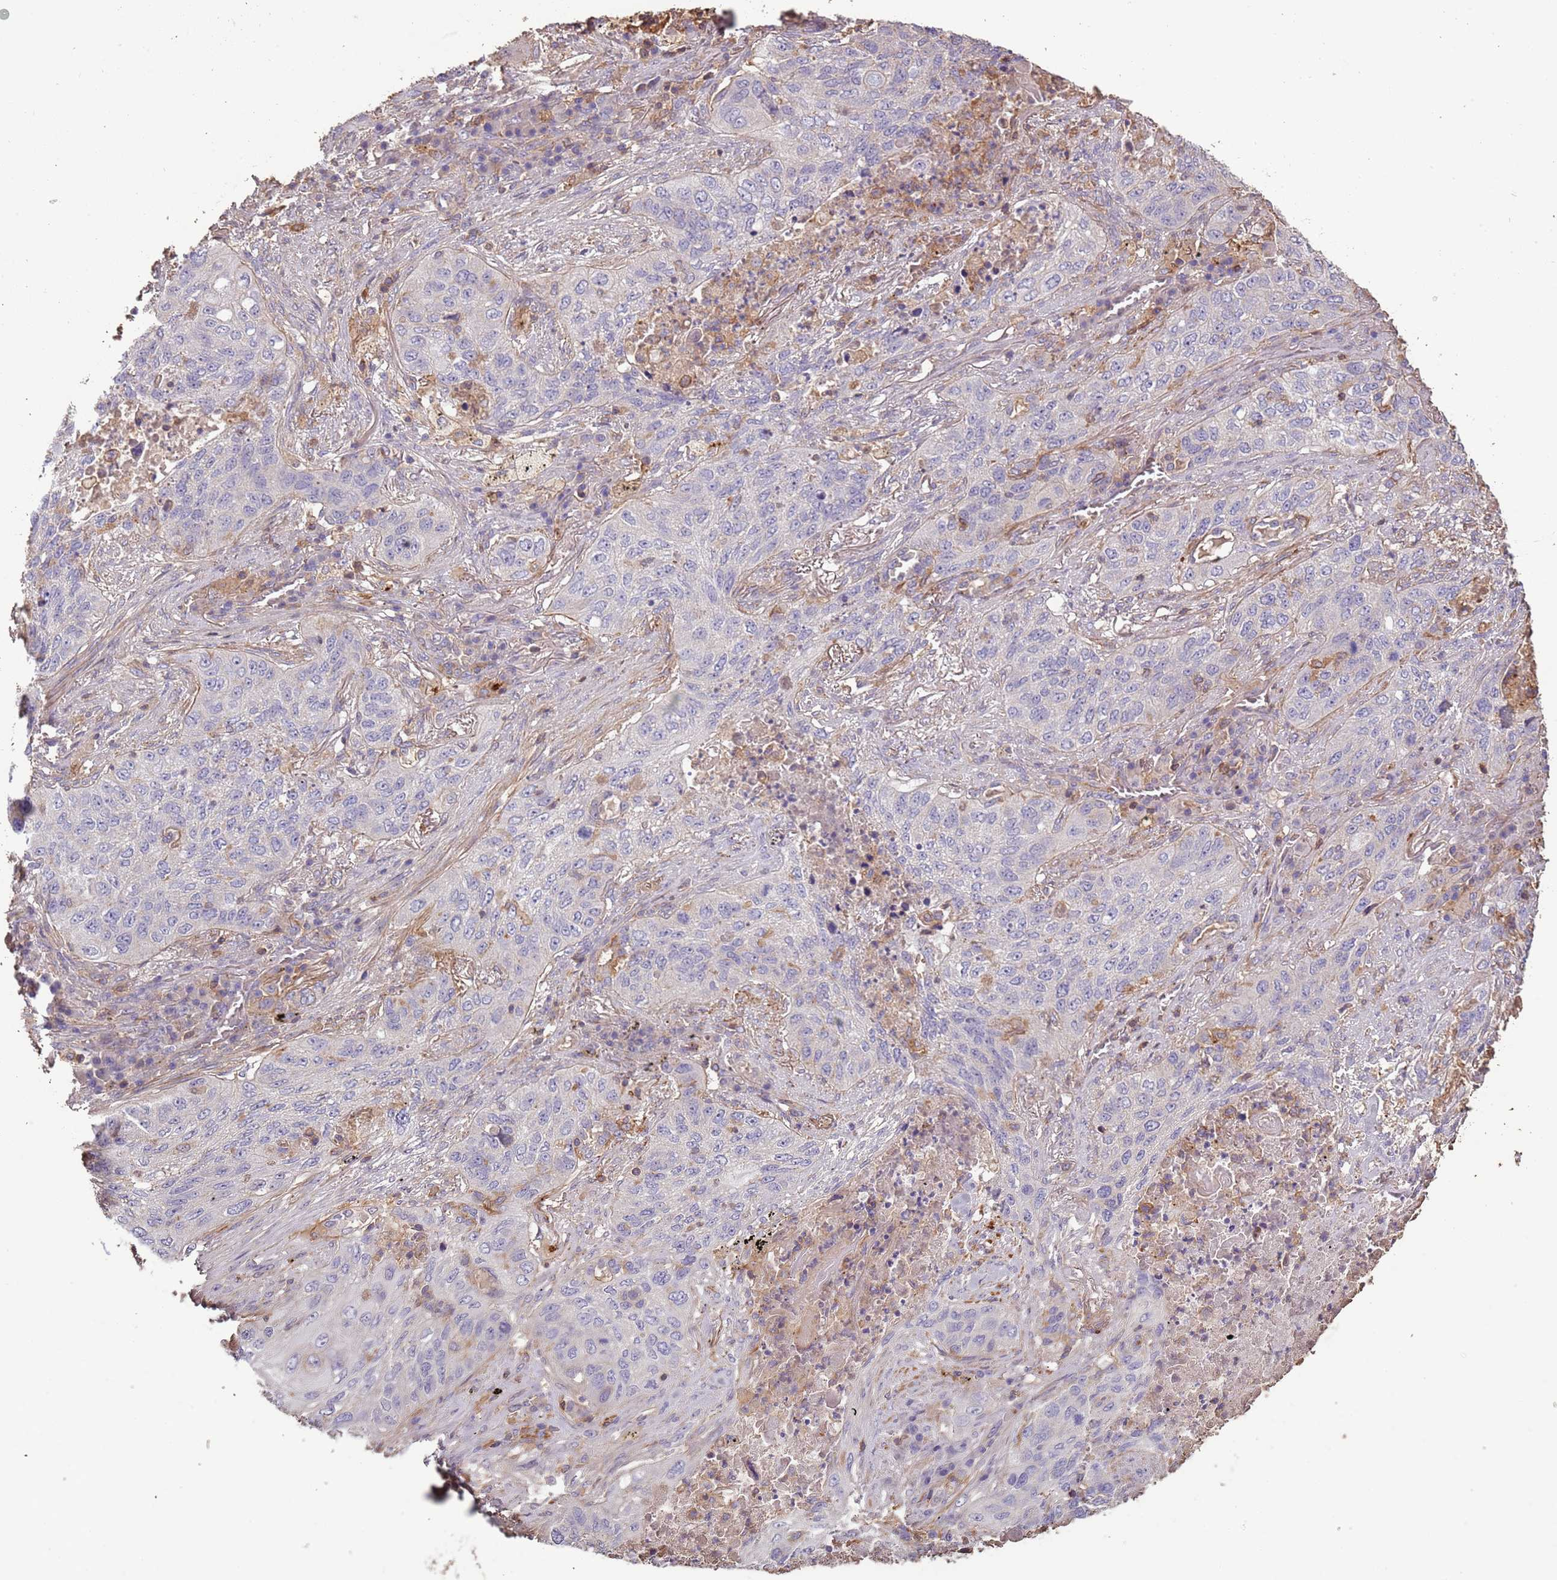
{"staining": {"intensity": "negative", "quantity": "none", "location": "none"}, "tissue": "lung cancer", "cell_type": "Tumor cells", "image_type": "cancer", "snomed": [{"axis": "morphology", "description": "Squamous cell carcinoma, NOS"}, {"axis": "topography", "description": "Lung"}], "caption": "DAB immunohistochemical staining of lung cancer (squamous cell carcinoma) reveals no significant positivity in tumor cells.", "gene": "FECH", "patient": {"sex": "female", "age": 63}}